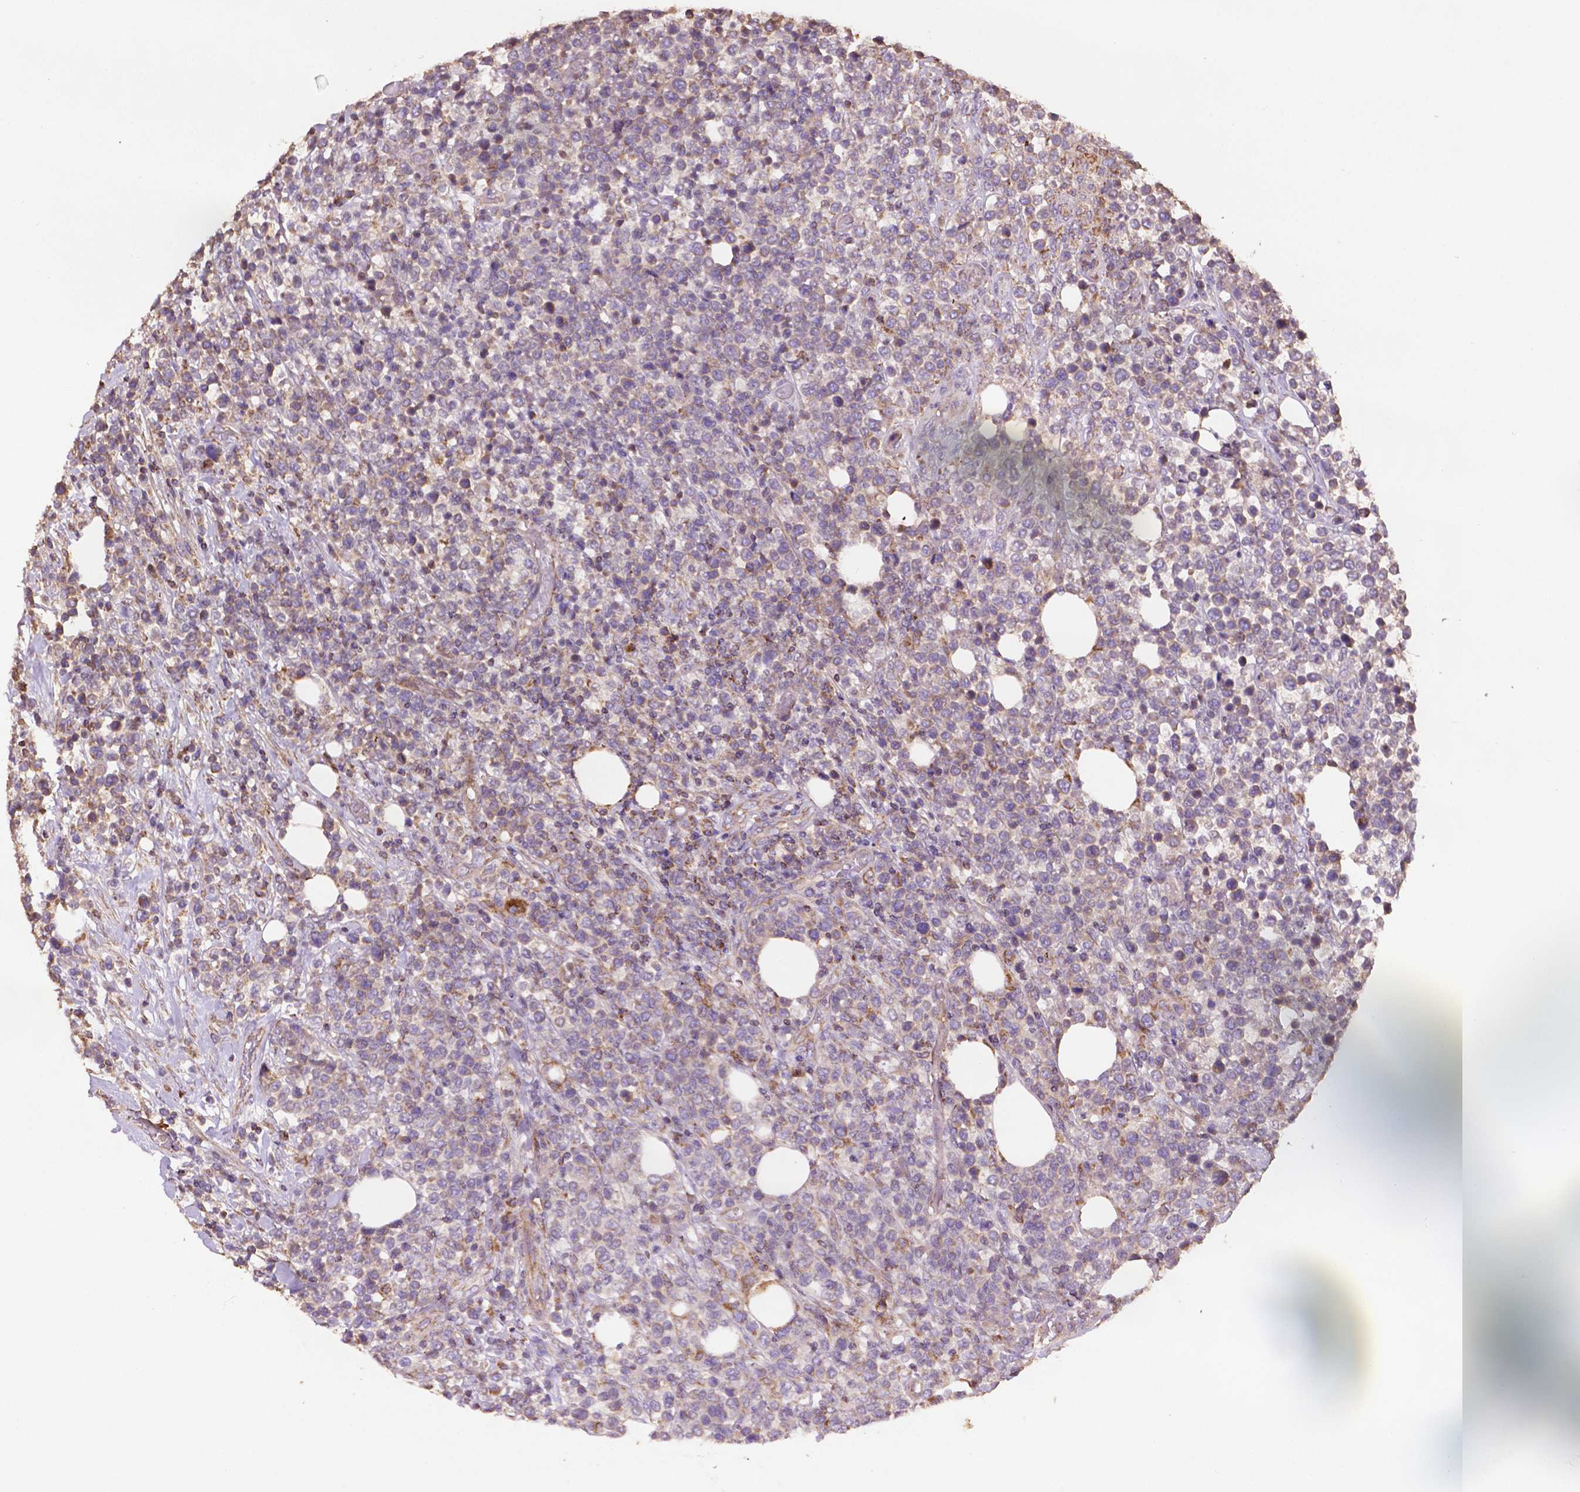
{"staining": {"intensity": "negative", "quantity": "none", "location": "none"}, "tissue": "lymphoma", "cell_type": "Tumor cells", "image_type": "cancer", "snomed": [{"axis": "morphology", "description": "Malignant lymphoma, non-Hodgkin's type, High grade"}, {"axis": "topography", "description": "Soft tissue"}], "caption": "High magnification brightfield microscopy of lymphoma stained with DAB (brown) and counterstained with hematoxylin (blue): tumor cells show no significant staining.", "gene": "LRR1", "patient": {"sex": "female", "age": 56}}